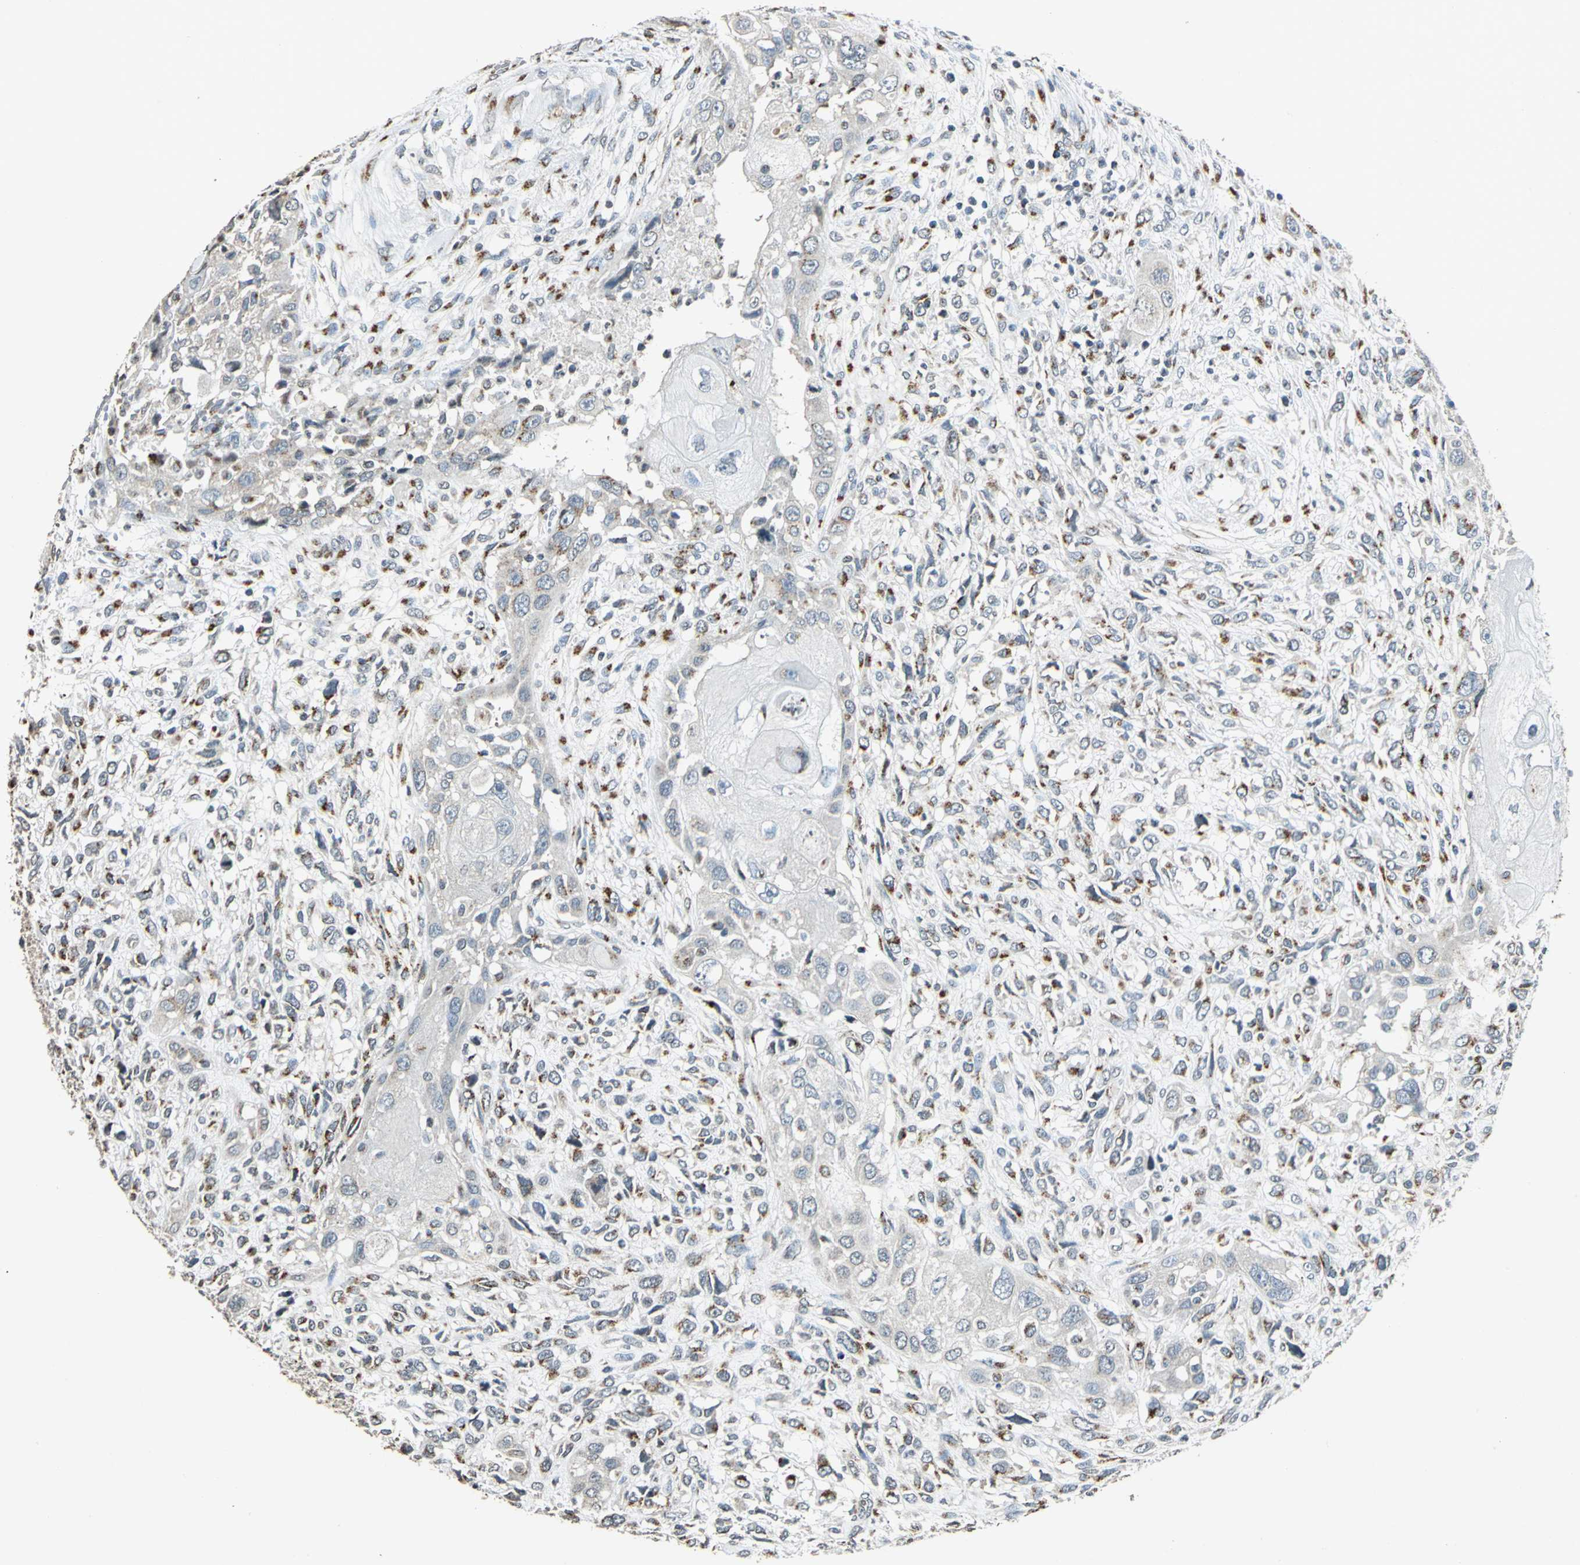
{"staining": {"intensity": "moderate", "quantity": "25%-75%", "location": "cytoplasmic/membranous"}, "tissue": "head and neck cancer", "cell_type": "Tumor cells", "image_type": "cancer", "snomed": [{"axis": "morphology", "description": "Neoplasm, malignant, NOS"}, {"axis": "topography", "description": "Salivary gland"}, {"axis": "topography", "description": "Head-Neck"}], "caption": "Head and neck cancer (malignant neoplasm) was stained to show a protein in brown. There is medium levels of moderate cytoplasmic/membranous staining in about 25%-75% of tumor cells. Immunohistochemistry stains the protein in brown and the nuclei are stained blue.", "gene": "TMEM115", "patient": {"sex": "male", "age": 43}}